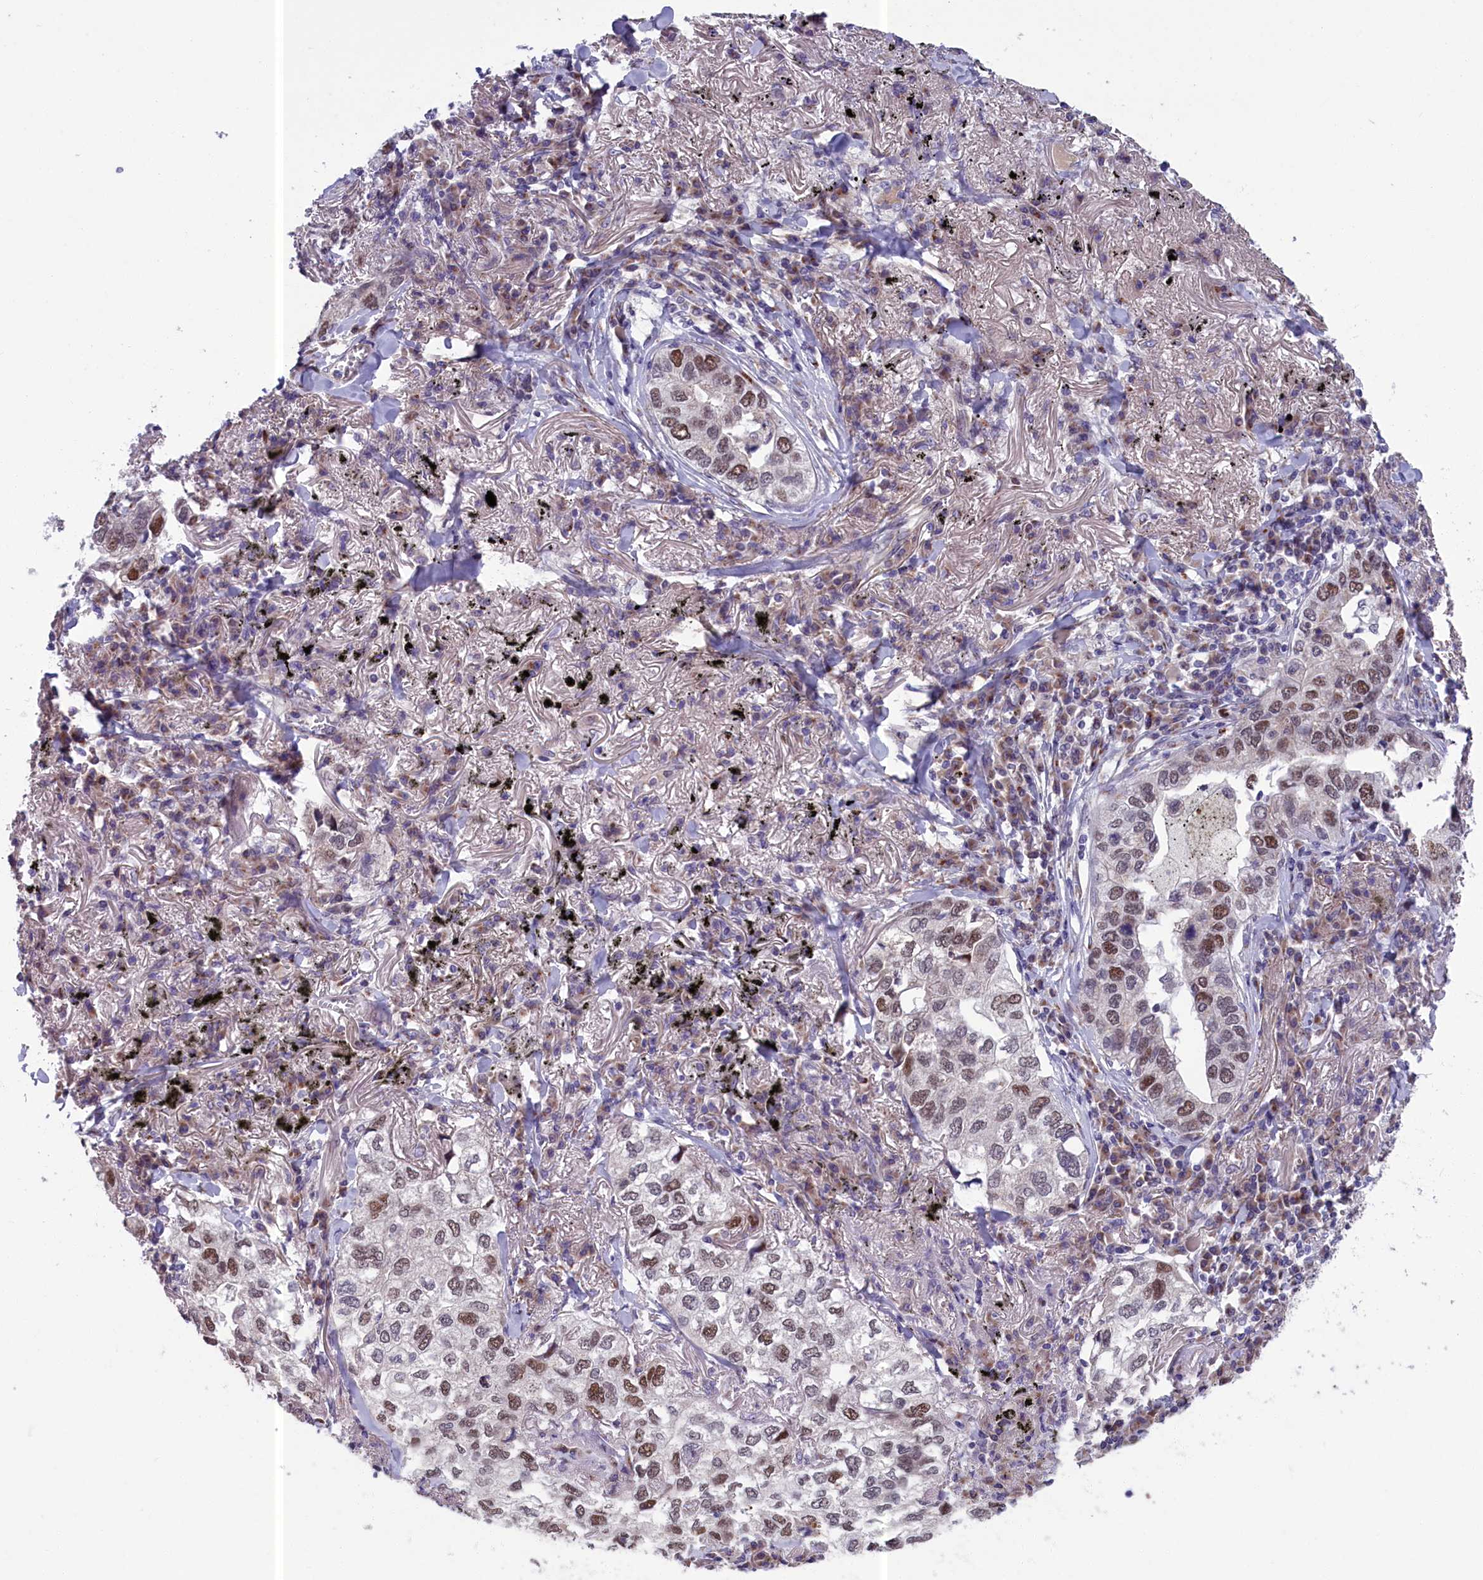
{"staining": {"intensity": "moderate", "quantity": "25%-75%", "location": "nuclear"}, "tissue": "lung cancer", "cell_type": "Tumor cells", "image_type": "cancer", "snomed": [{"axis": "morphology", "description": "Adenocarcinoma, NOS"}, {"axis": "topography", "description": "Lung"}], "caption": "Lung cancer stained with immunohistochemistry exhibits moderate nuclear expression in approximately 25%-75% of tumor cells.", "gene": "LIG1", "patient": {"sex": "male", "age": 65}}